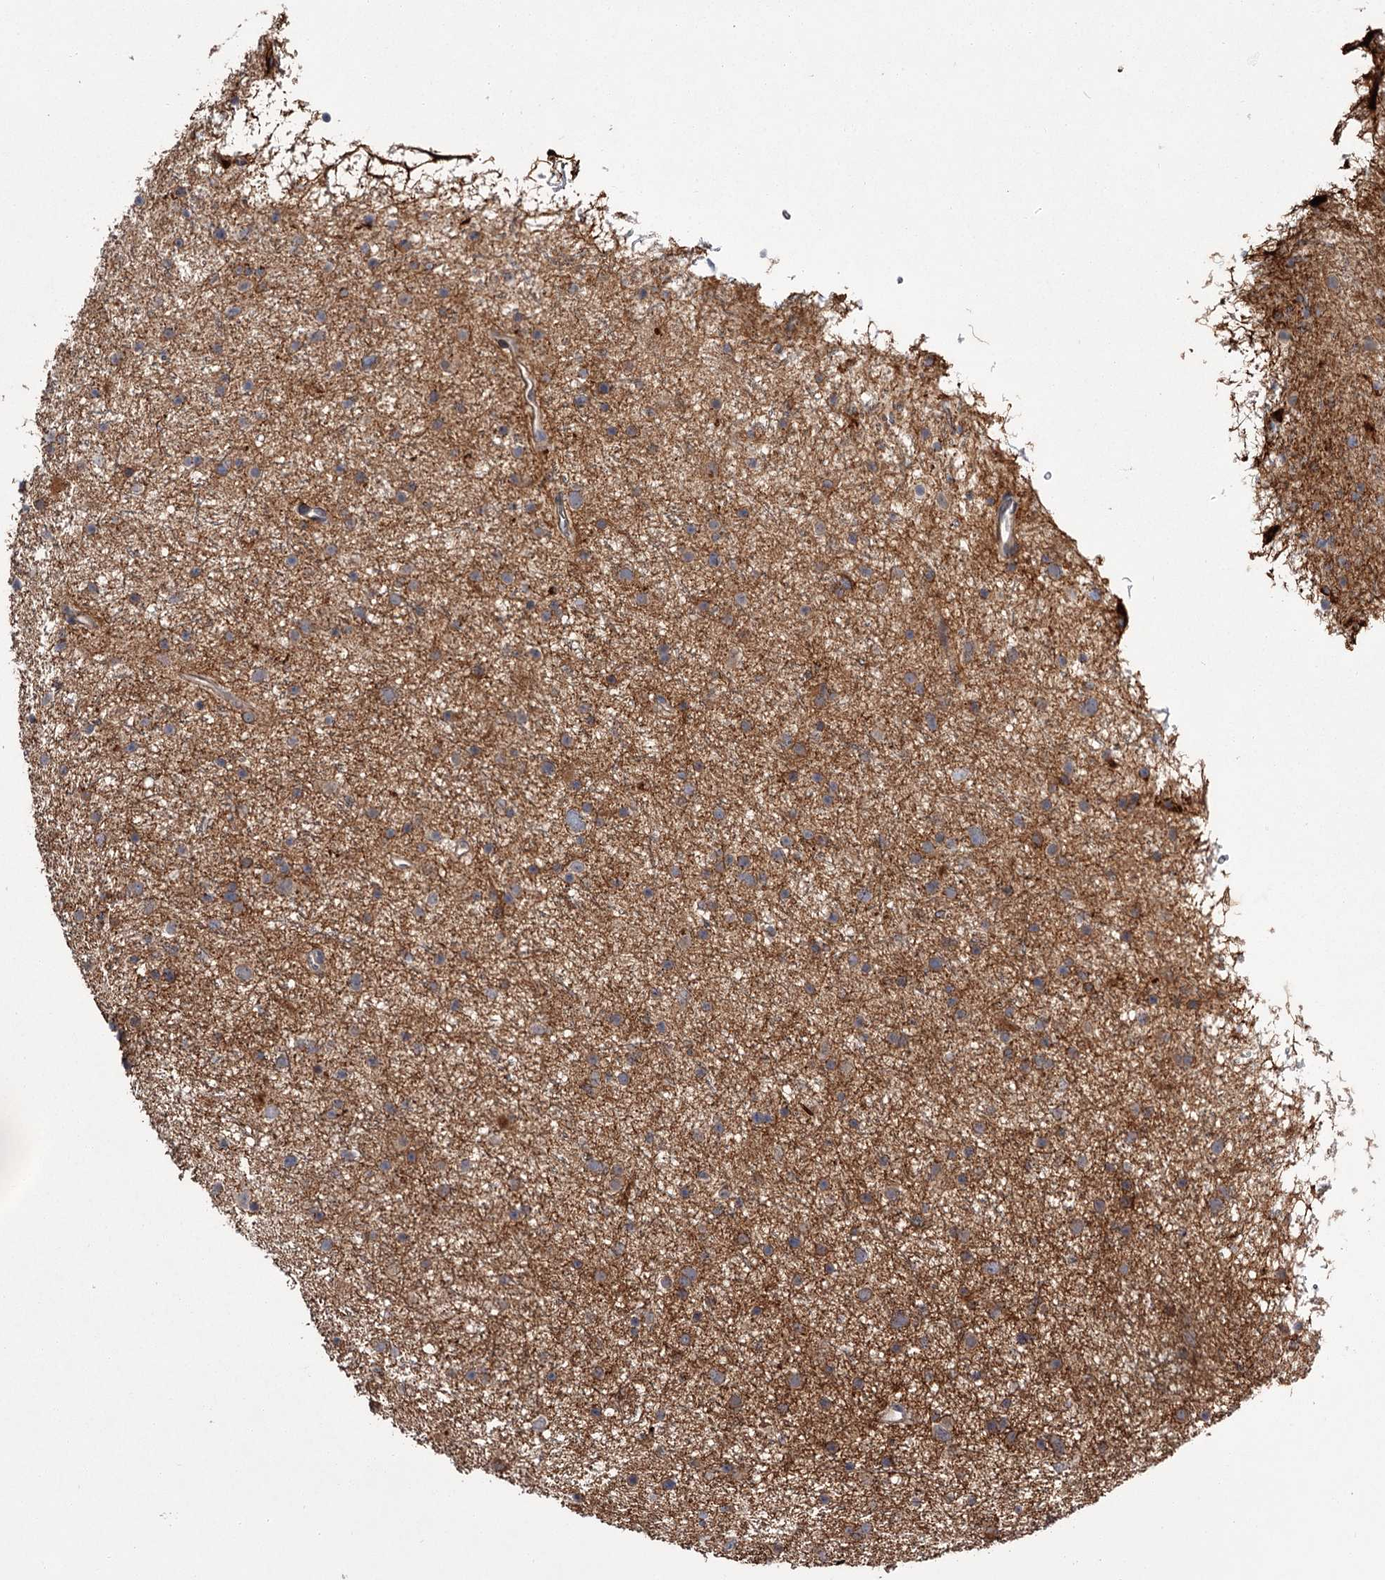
{"staining": {"intensity": "moderate", "quantity": "25%-75%", "location": "cytoplasmic/membranous"}, "tissue": "glioma", "cell_type": "Tumor cells", "image_type": "cancer", "snomed": [{"axis": "morphology", "description": "Glioma, malignant, Low grade"}, {"axis": "topography", "description": "Cerebral cortex"}], "caption": "Human malignant low-grade glioma stained with a protein marker demonstrates moderate staining in tumor cells.", "gene": "DAO", "patient": {"sex": "female", "age": 39}}